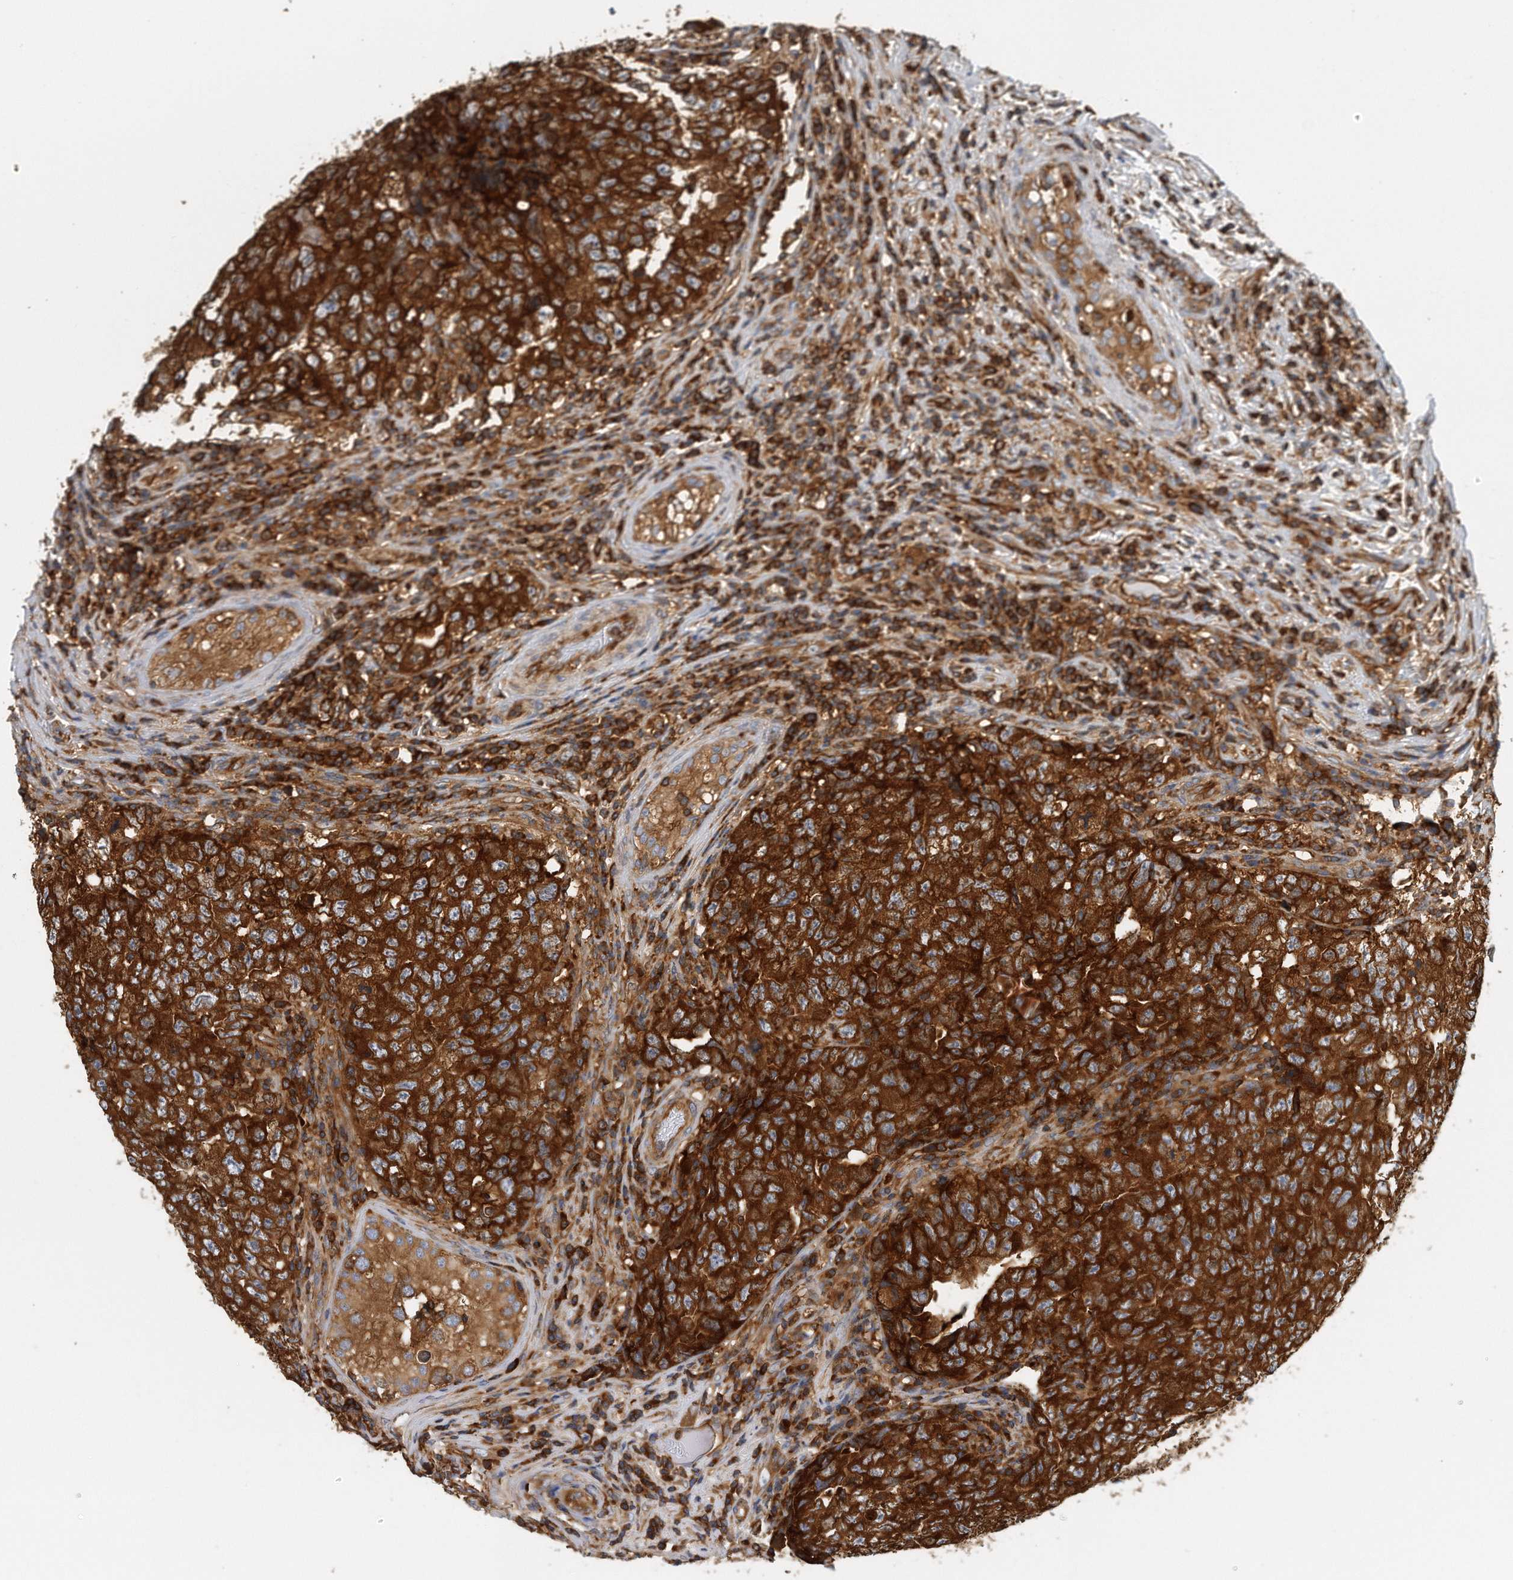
{"staining": {"intensity": "strong", "quantity": ">75%", "location": "cytoplasmic/membranous"}, "tissue": "testis cancer", "cell_type": "Tumor cells", "image_type": "cancer", "snomed": [{"axis": "morphology", "description": "Carcinoma, Embryonal, NOS"}, {"axis": "topography", "description": "Testis"}], "caption": "Brown immunohistochemical staining in embryonal carcinoma (testis) exhibits strong cytoplasmic/membranous staining in approximately >75% of tumor cells.", "gene": "EIF3I", "patient": {"sex": "male", "age": 26}}